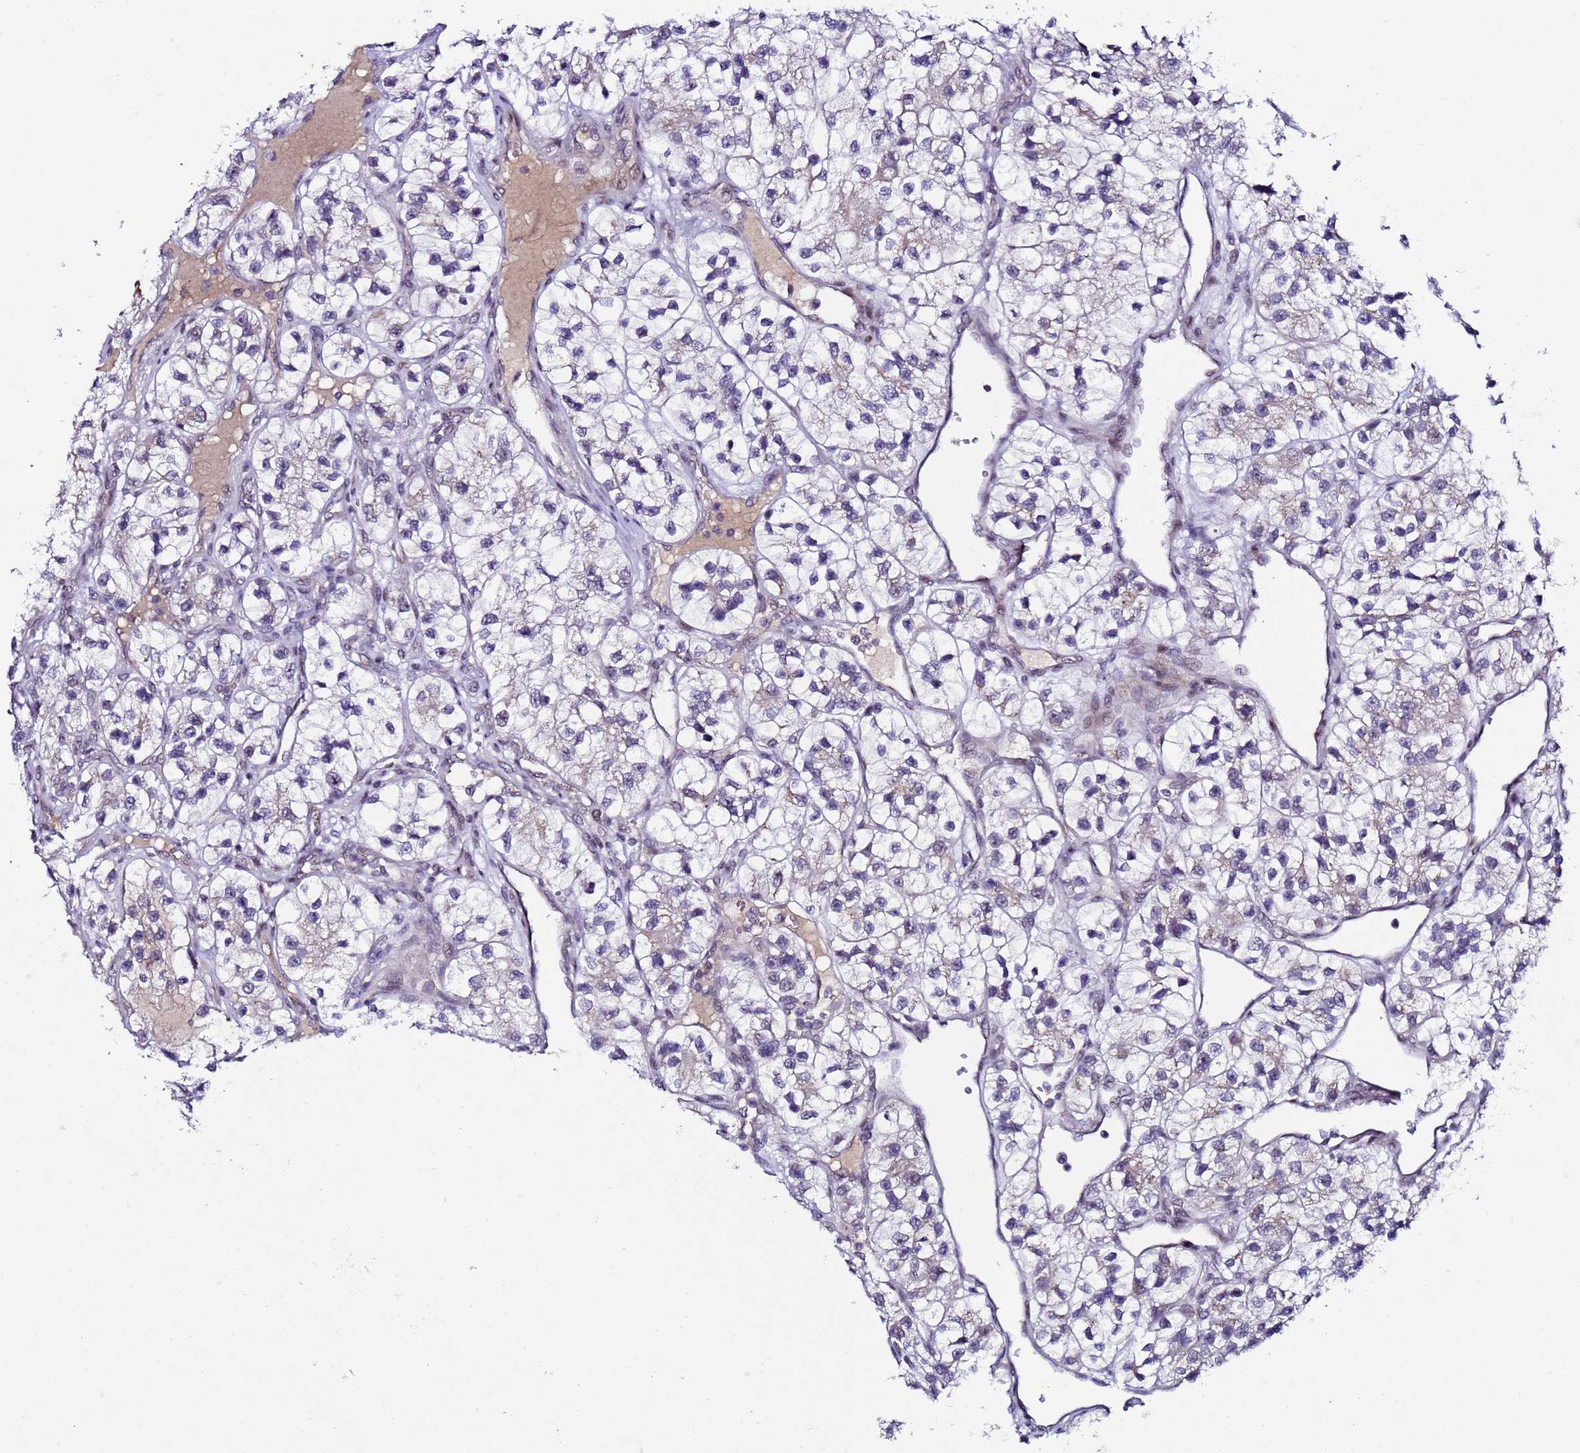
{"staining": {"intensity": "weak", "quantity": "<25%", "location": "cytoplasmic/membranous"}, "tissue": "renal cancer", "cell_type": "Tumor cells", "image_type": "cancer", "snomed": [{"axis": "morphology", "description": "Adenocarcinoma, NOS"}, {"axis": "topography", "description": "Kidney"}], "caption": "Histopathology image shows no protein expression in tumor cells of renal adenocarcinoma tissue.", "gene": "C19orf47", "patient": {"sex": "female", "age": 57}}